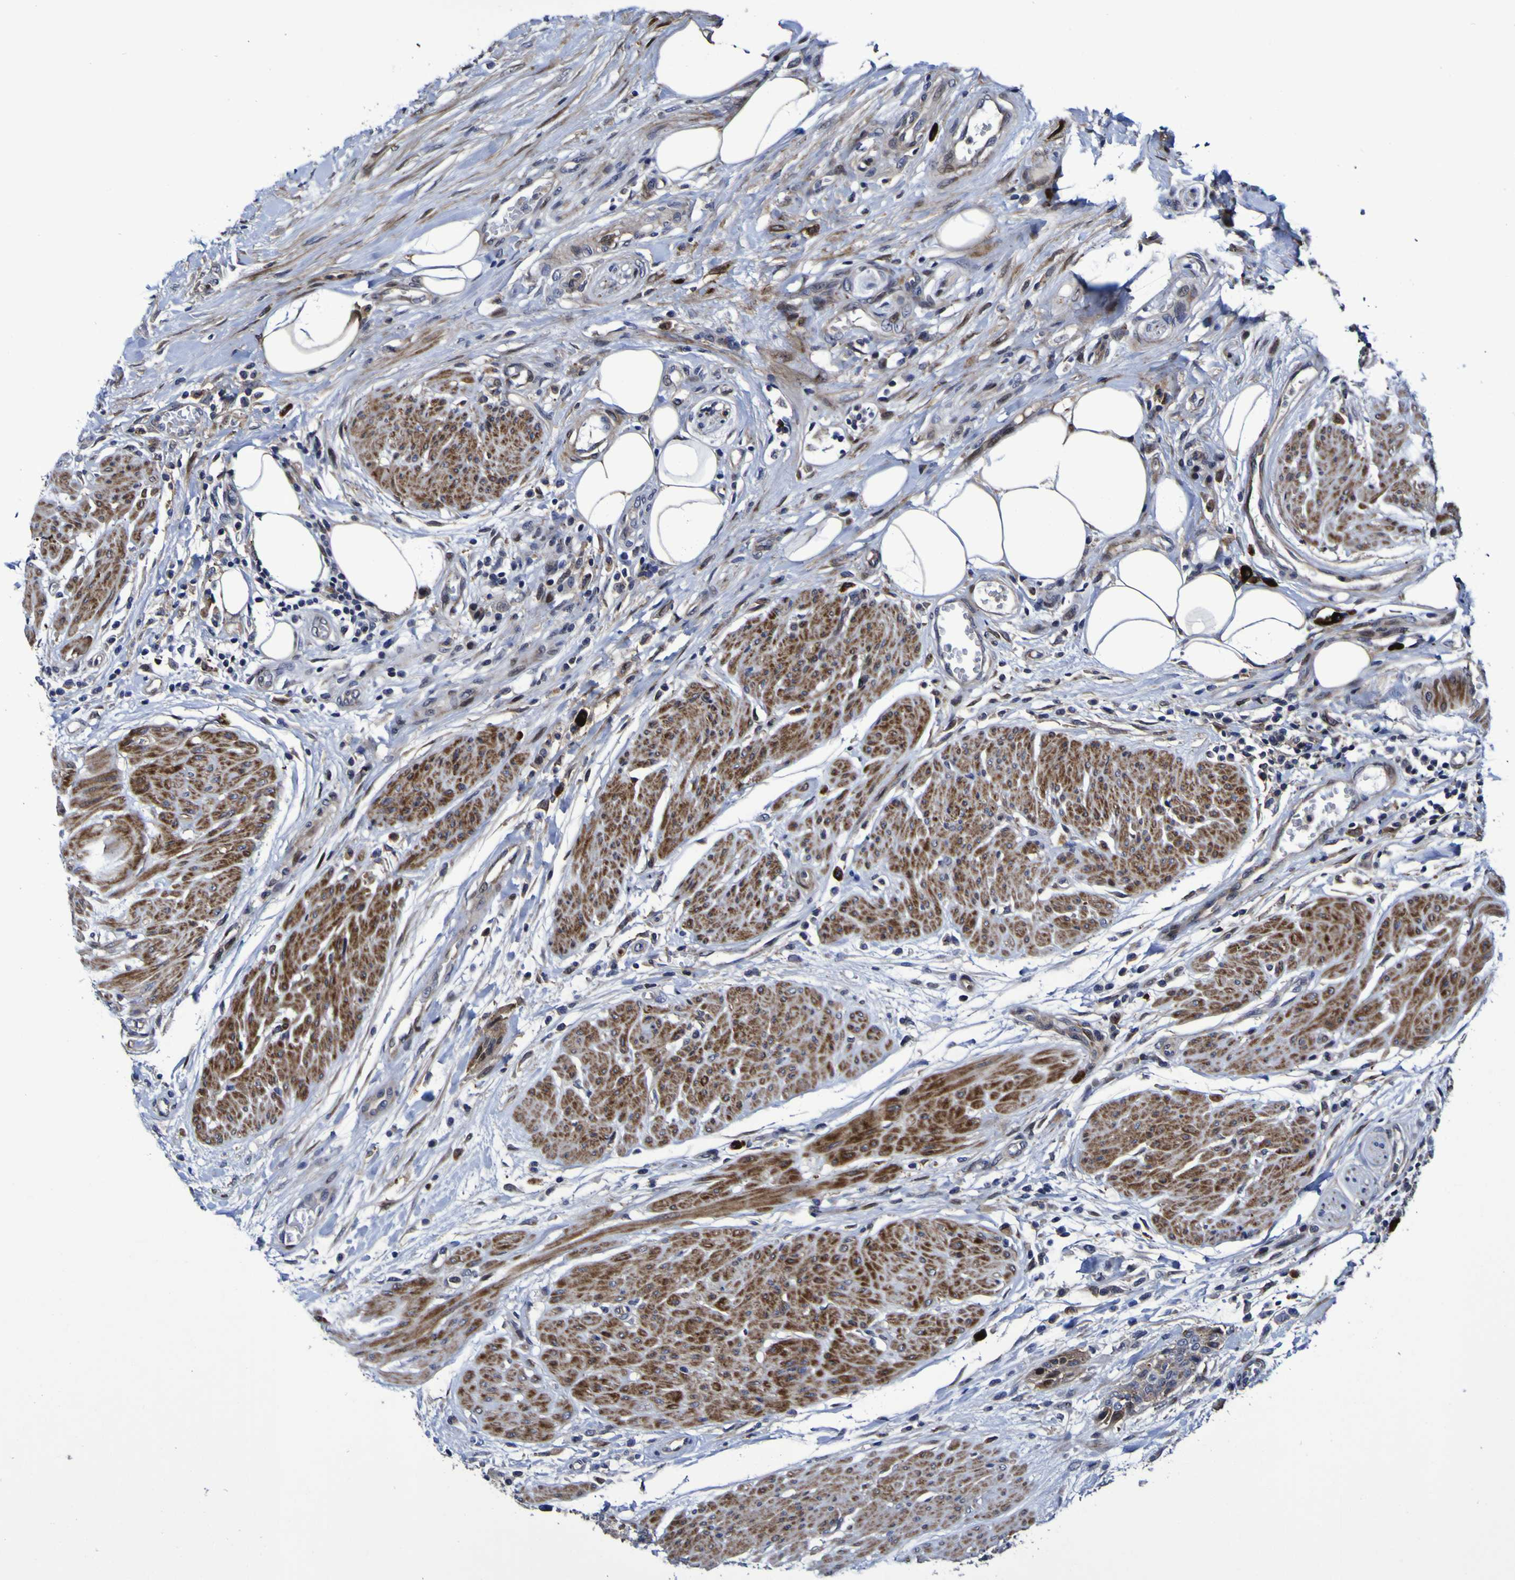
{"staining": {"intensity": "moderate", "quantity": ">75%", "location": "cytoplasmic/membranous"}, "tissue": "urothelial cancer", "cell_type": "Tumor cells", "image_type": "cancer", "snomed": [{"axis": "morphology", "description": "Urothelial carcinoma, High grade"}, {"axis": "topography", "description": "Urinary bladder"}], "caption": "Human high-grade urothelial carcinoma stained with a protein marker reveals moderate staining in tumor cells.", "gene": "MGLL", "patient": {"sex": "male", "age": 35}}